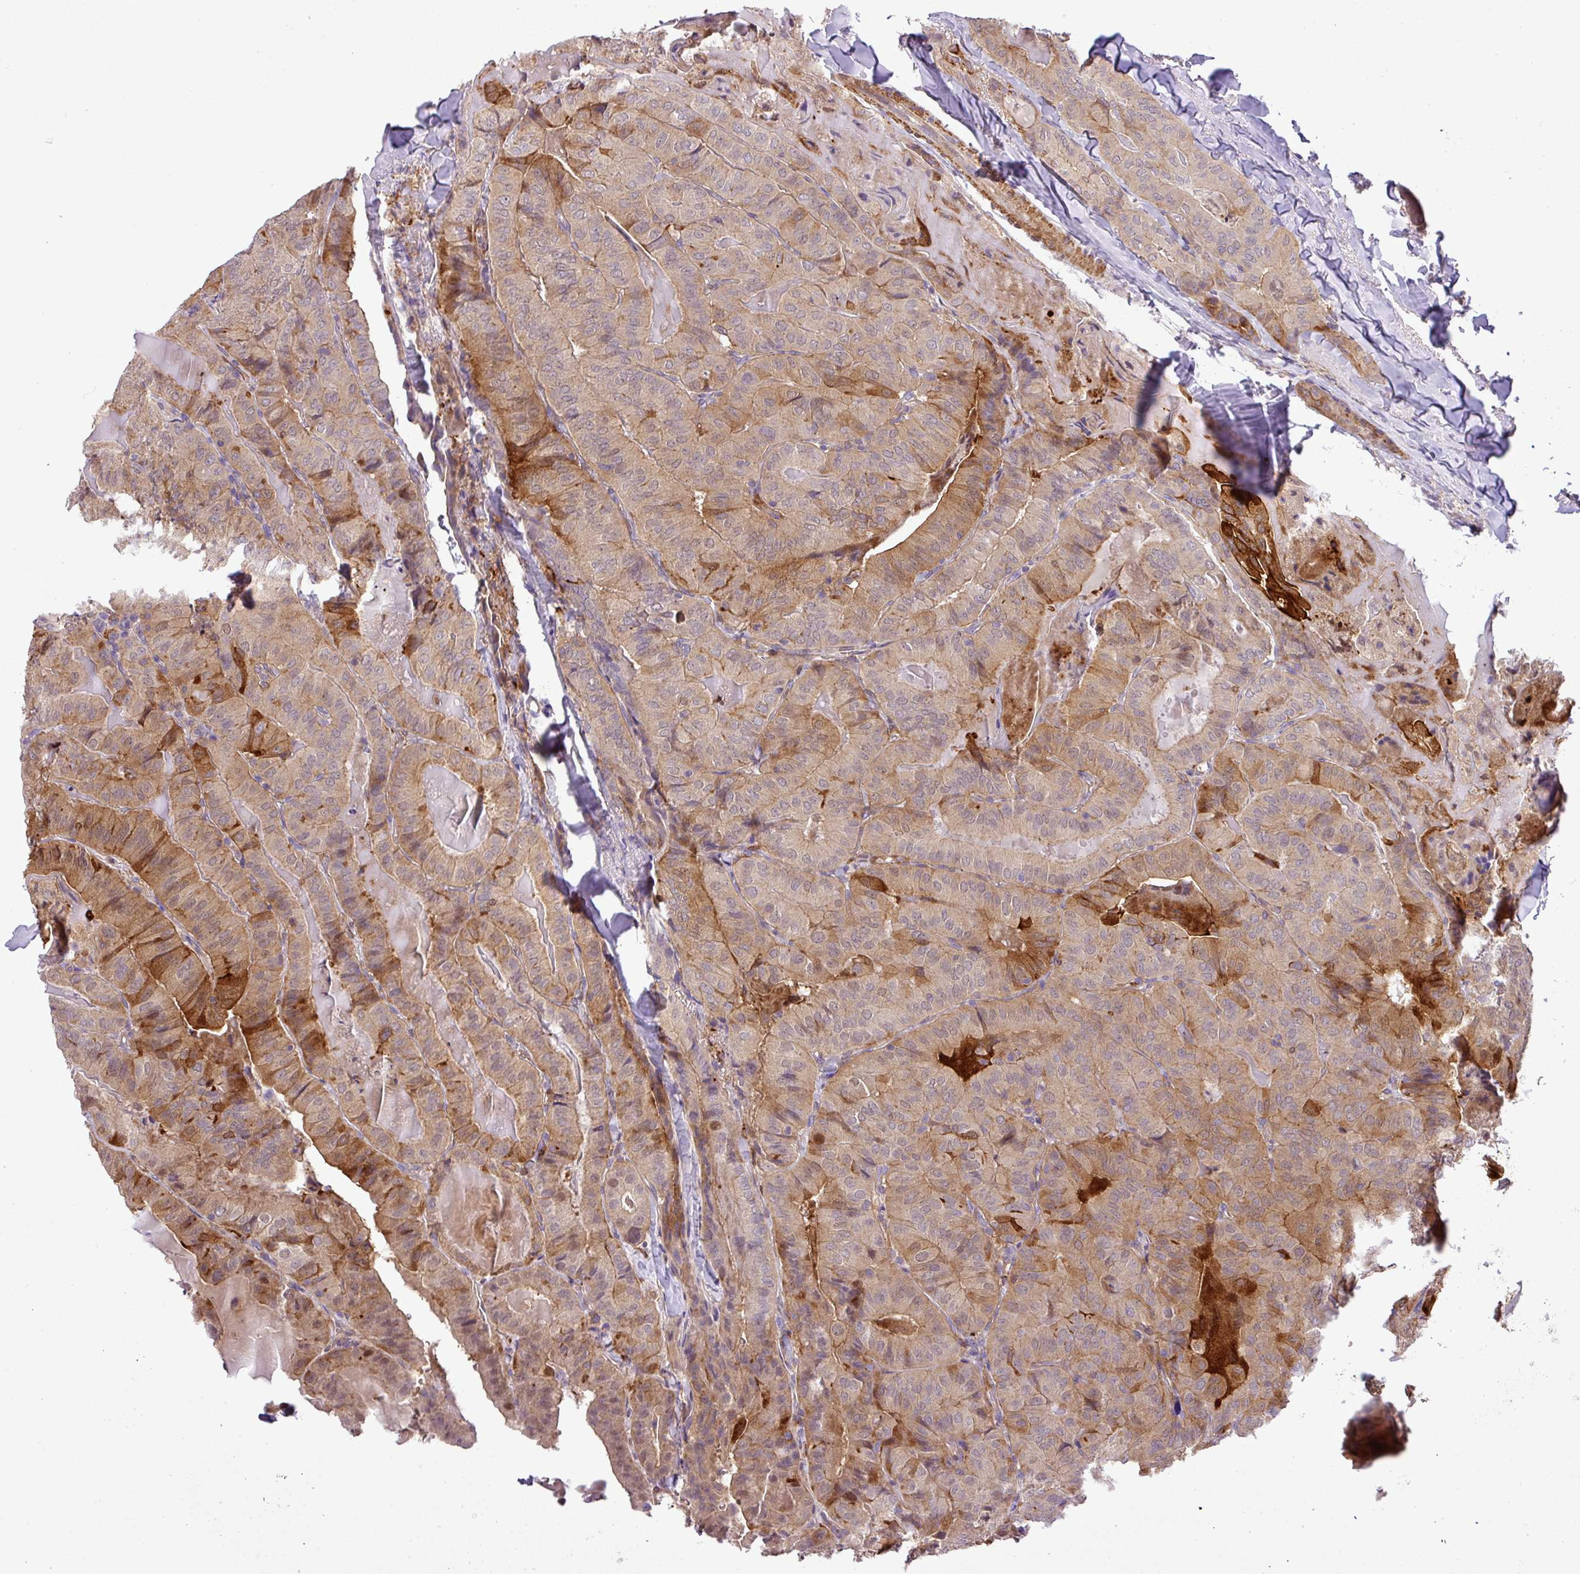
{"staining": {"intensity": "moderate", "quantity": "25%-75%", "location": "cytoplasmic/membranous,nuclear"}, "tissue": "thyroid cancer", "cell_type": "Tumor cells", "image_type": "cancer", "snomed": [{"axis": "morphology", "description": "Papillary adenocarcinoma, NOS"}, {"axis": "topography", "description": "Thyroid gland"}], "caption": "Protein staining shows moderate cytoplasmic/membranous and nuclear positivity in approximately 25%-75% of tumor cells in thyroid papillary adenocarcinoma.", "gene": "NBEAL2", "patient": {"sex": "female", "age": 68}}